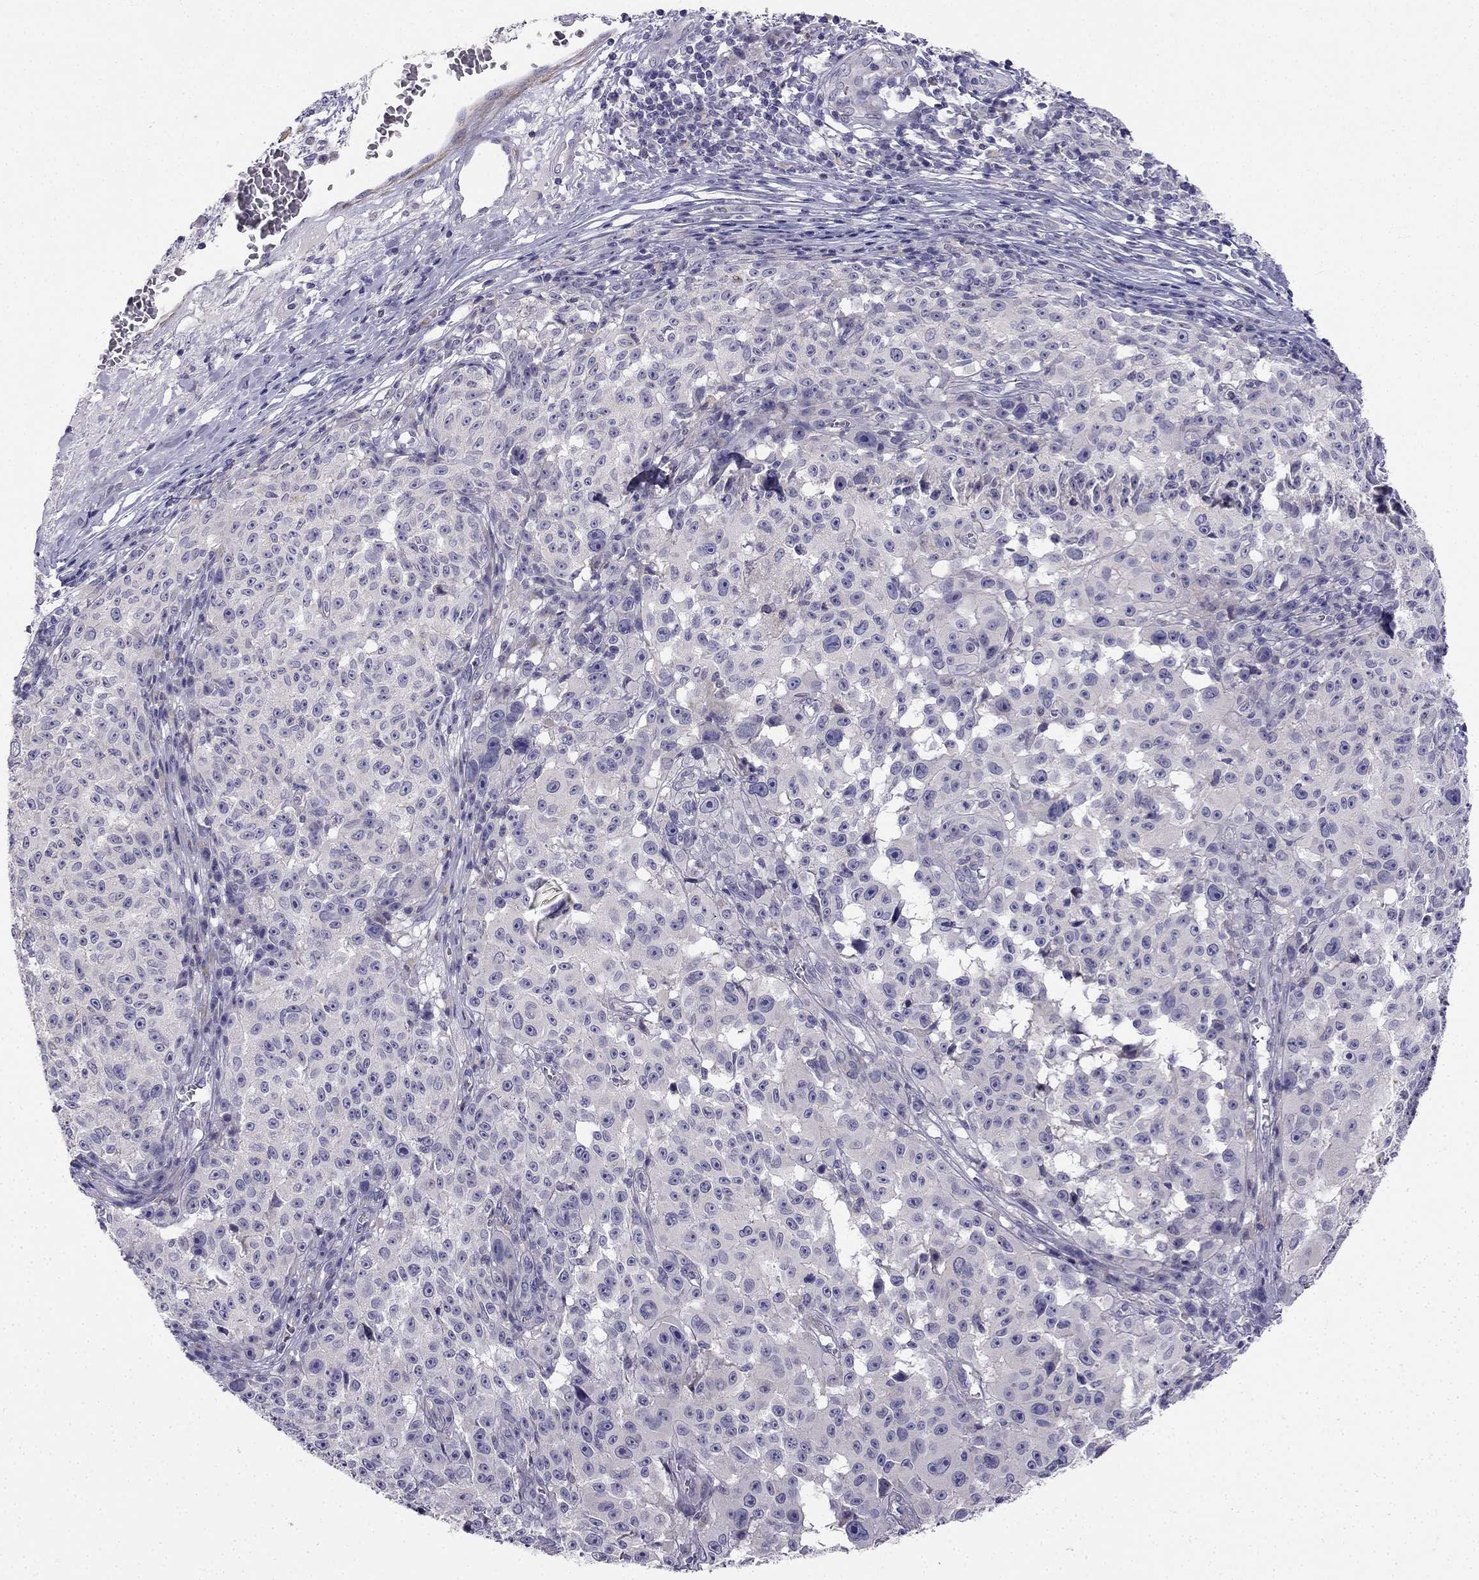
{"staining": {"intensity": "negative", "quantity": "none", "location": "none"}, "tissue": "melanoma", "cell_type": "Tumor cells", "image_type": "cancer", "snomed": [{"axis": "morphology", "description": "Malignant melanoma, NOS"}, {"axis": "topography", "description": "Skin"}], "caption": "IHC histopathology image of human malignant melanoma stained for a protein (brown), which exhibits no positivity in tumor cells. (Brightfield microscopy of DAB immunohistochemistry (IHC) at high magnification).", "gene": "C16orf89", "patient": {"sex": "female", "age": 82}}